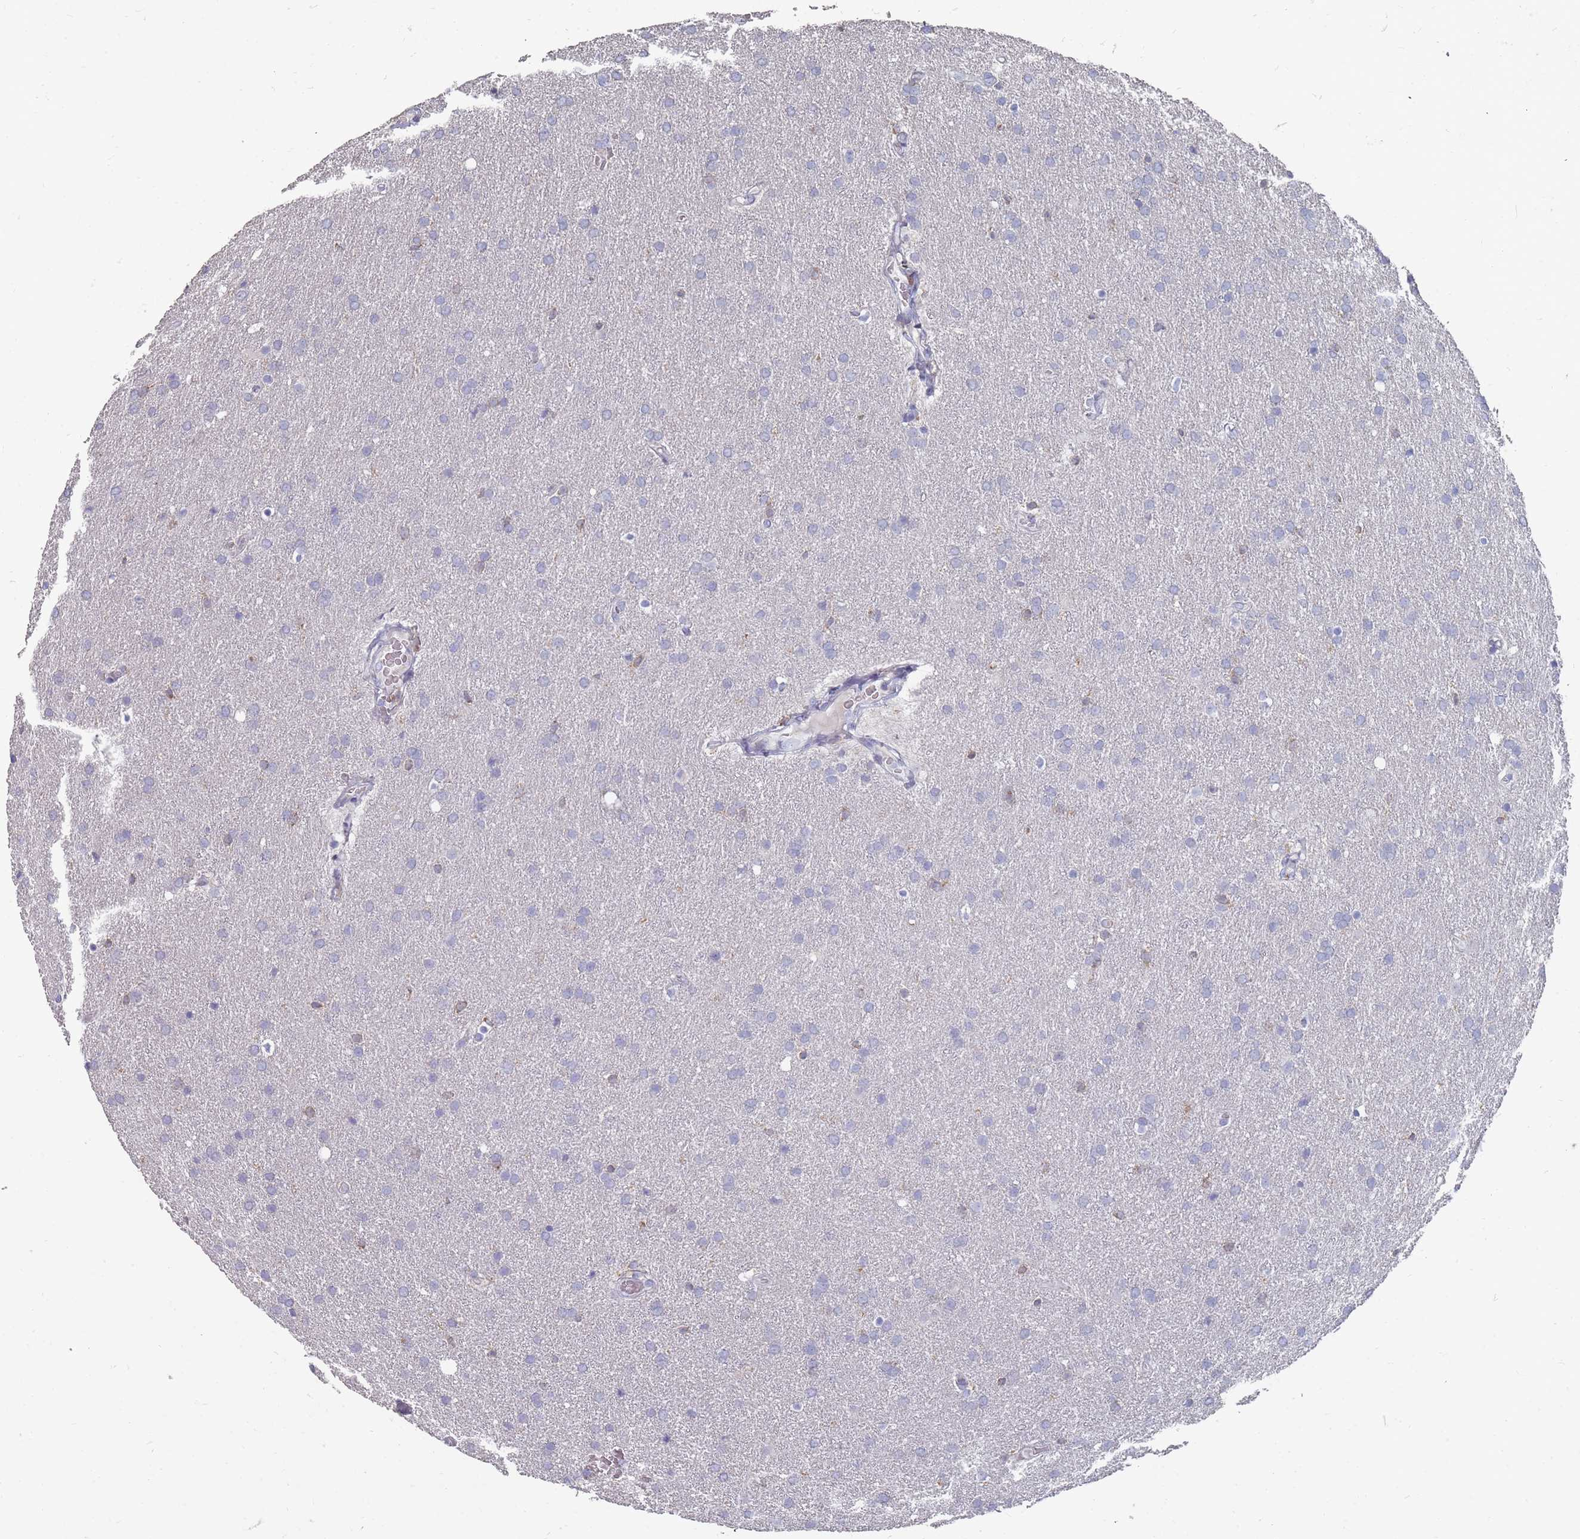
{"staining": {"intensity": "negative", "quantity": "none", "location": "none"}, "tissue": "glioma", "cell_type": "Tumor cells", "image_type": "cancer", "snomed": [{"axis": "morphology", "description": "Glioma, malignant, Low grade"}, {"axis": "topography", "description": "Brain"}], "caption": "An IHC micrograph of glioma is shown. There is no staining in tumor cells of glioma.", "gene": "OTULINL", "patient": {"sex": "female", "age": 32}}